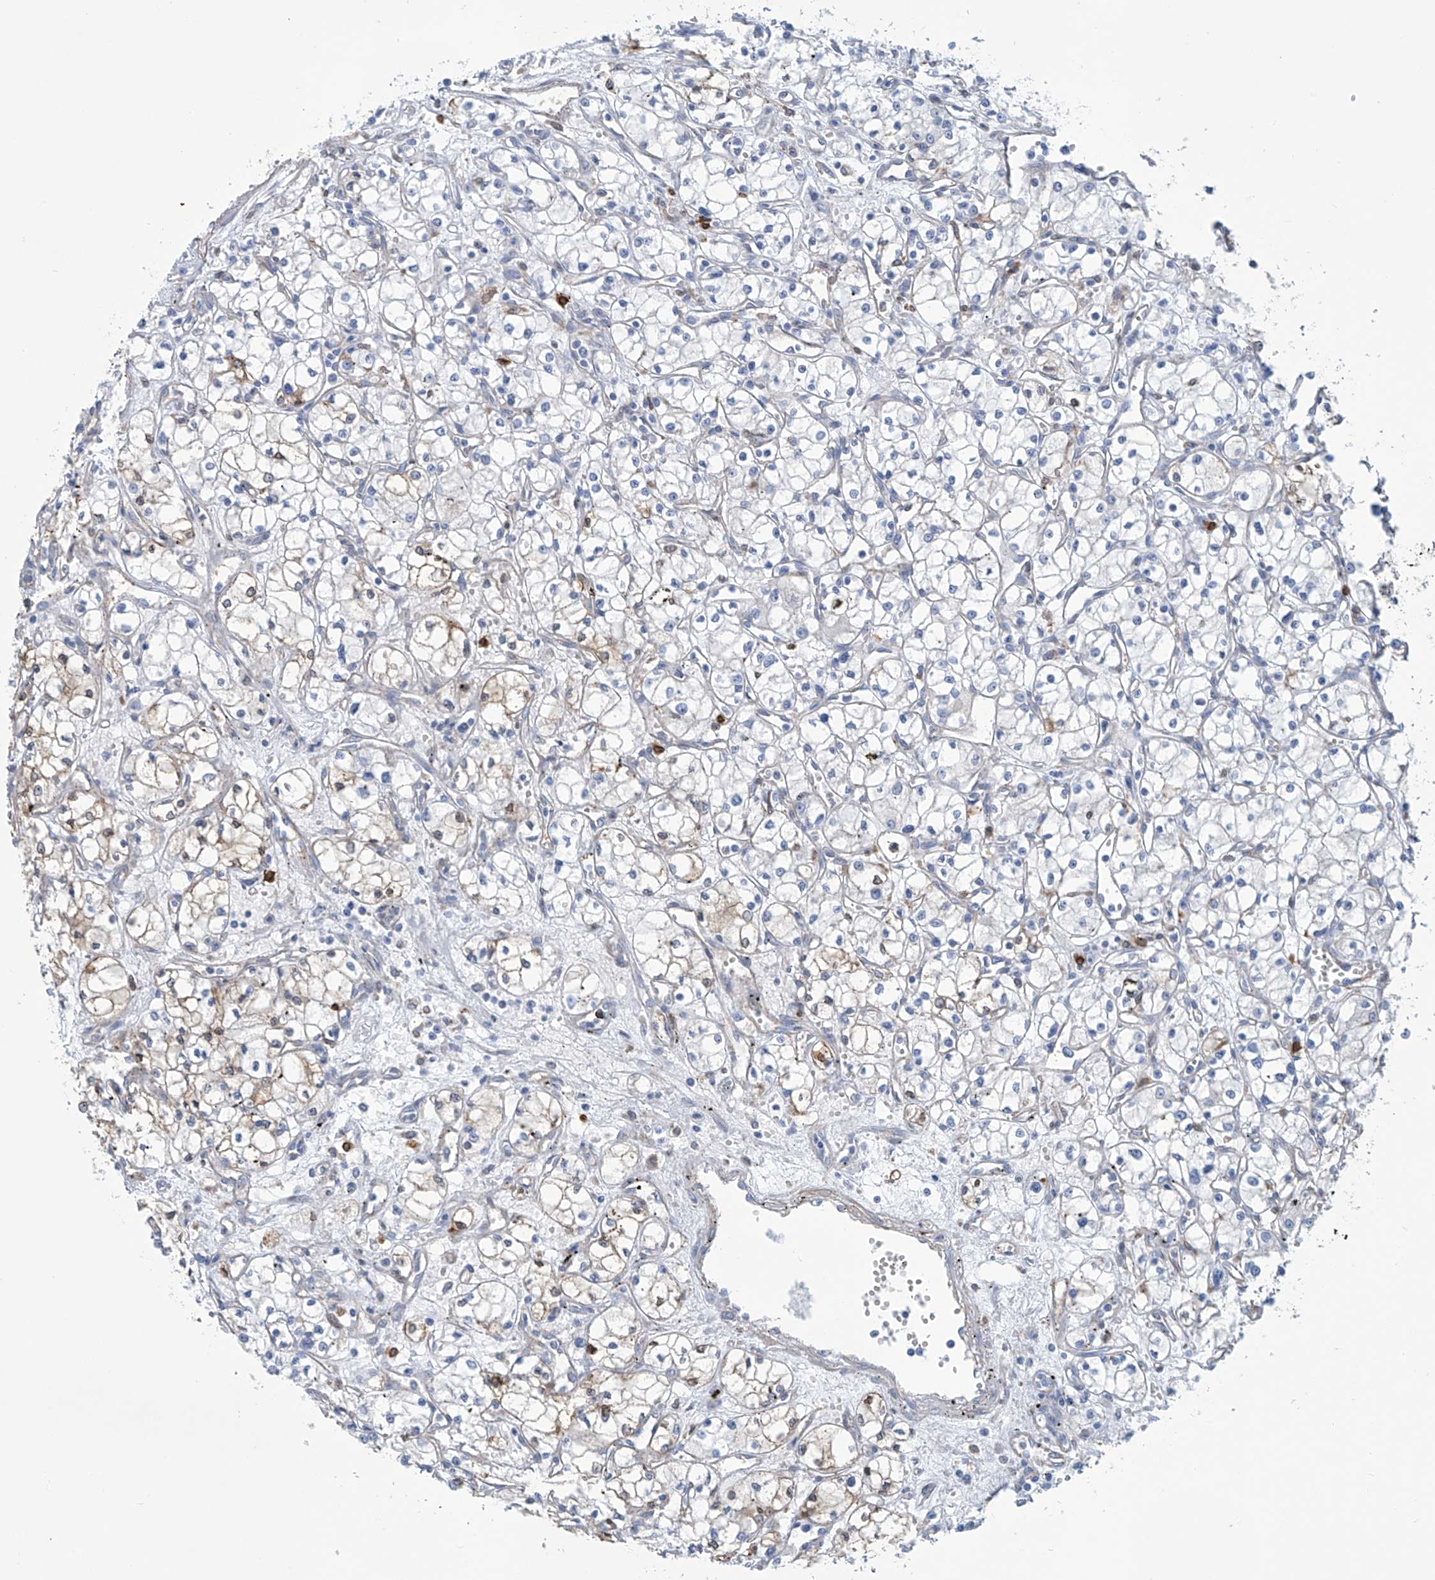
{"staining": {"intensity": "weak", "quantity": "<25%", "location": "cytoplasmic/membranous"}, "tissue": "renal cancer", "cell_type": "Tumor cells", "image_type": "cancer", "snomed": [{"axis": "morphology", "description": "Adenocarcinoma, NOS"}, {"axis": "topography", "description": "Kidney"}], "caption": "Micrograph shows no protein expression in tumor cells of renal cancer tissue.", "gene": "TNN", "patient": {"sex": "male", "age": 59}}